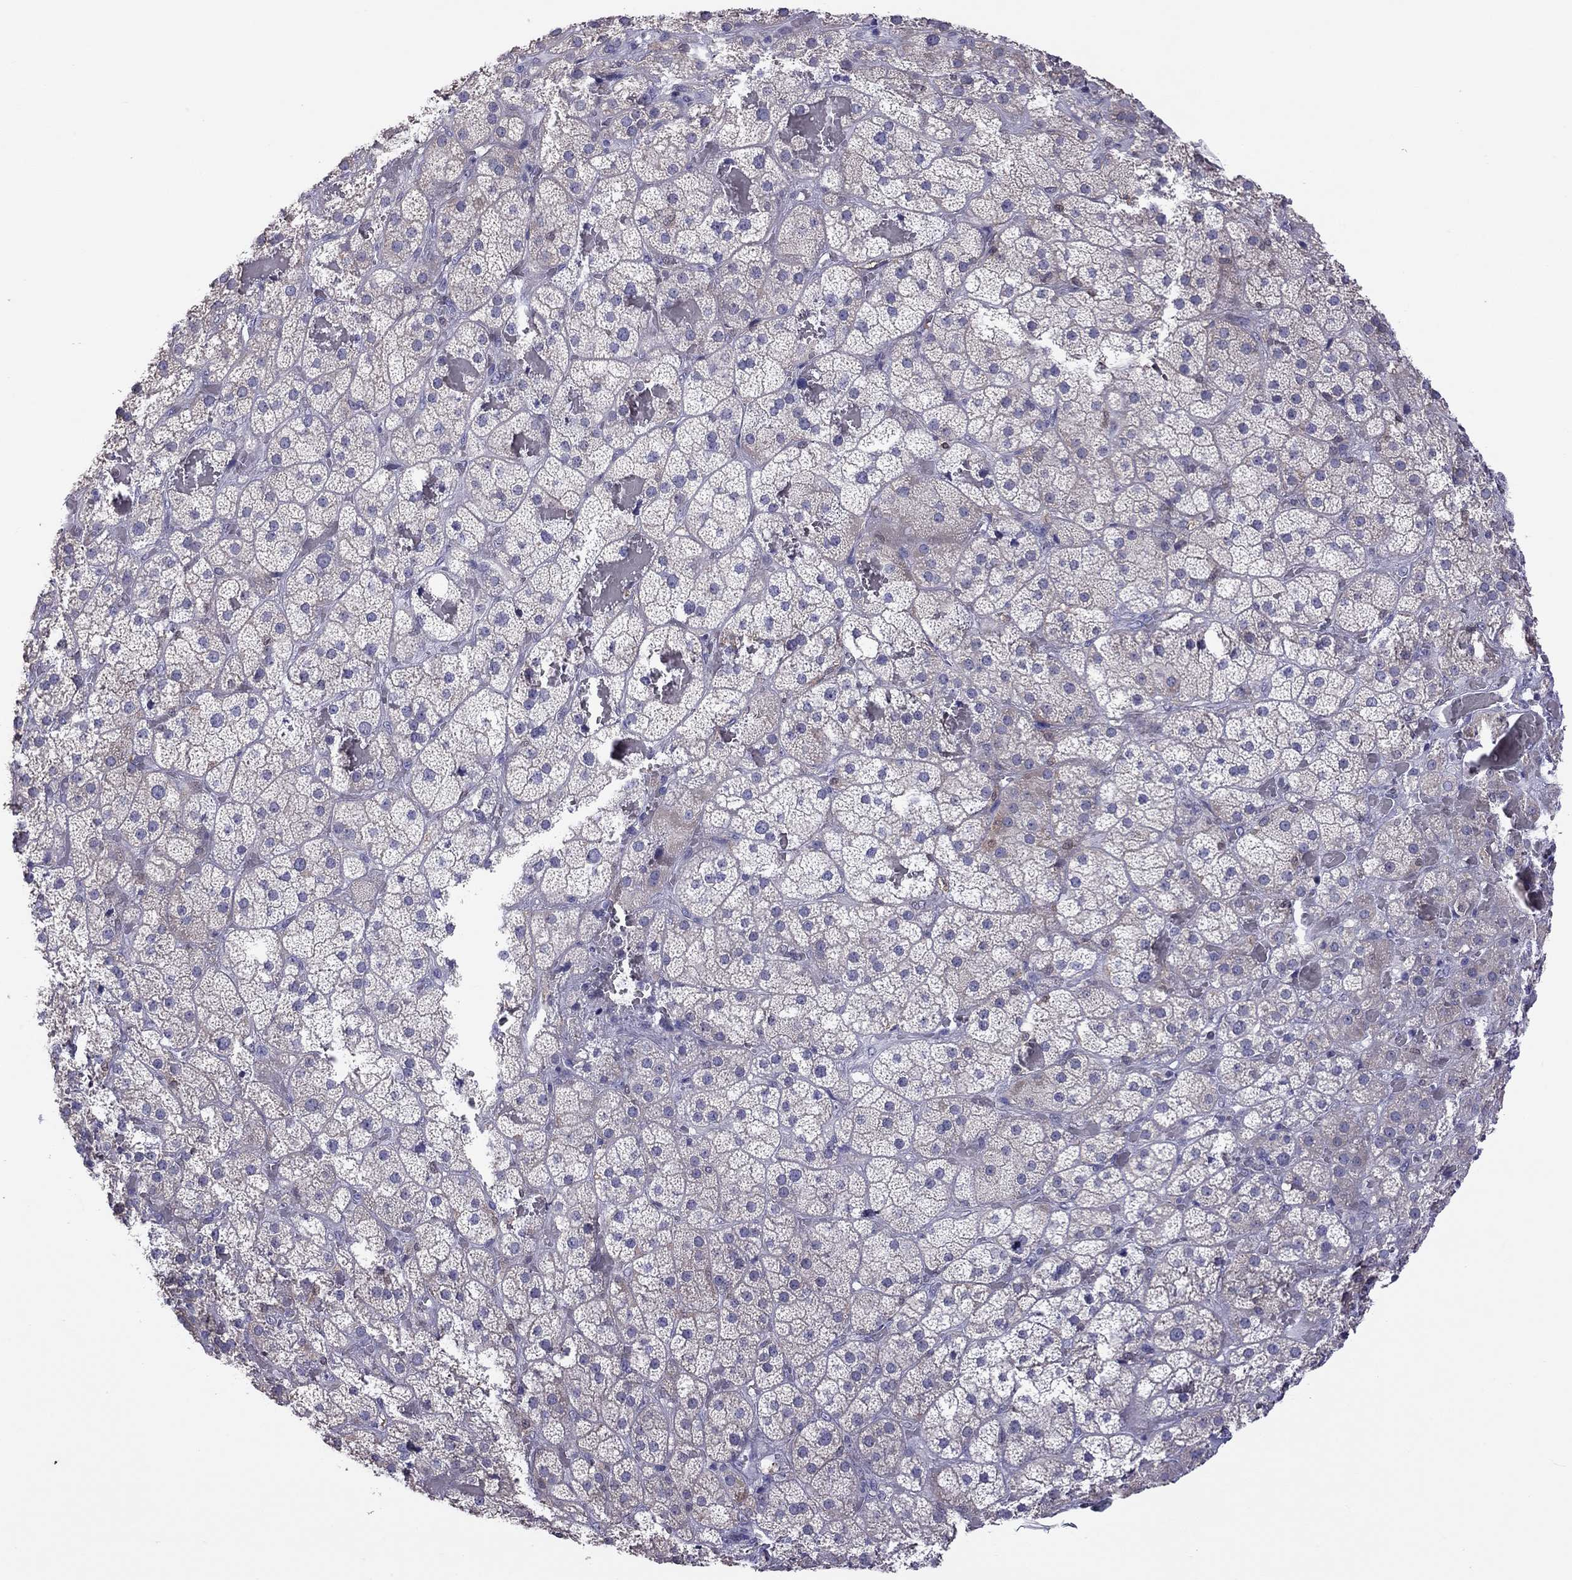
{"staining": {"intensity": "weak", "quantity": "<25%", "location": "cytoplasmic/membranous"}, "tissue": "adrenal gland", "cell_type": "Glandular cells", "image_type": "normal", "snomed": [{"axis": "morphology", "description": "Normal tissue, NOS"}, {"axis": "topography", "description": "Adrenal gland"}], "caption": "Image shows no protein positivity in glandular cells of benign adrenal gland. (DAB (3,3'-diaminobenzidine) IHC visualized using brightfield microscopy, high magnification).", "gene": "PPP1R3A", "patient": {"sex": "male", "age": 57}}